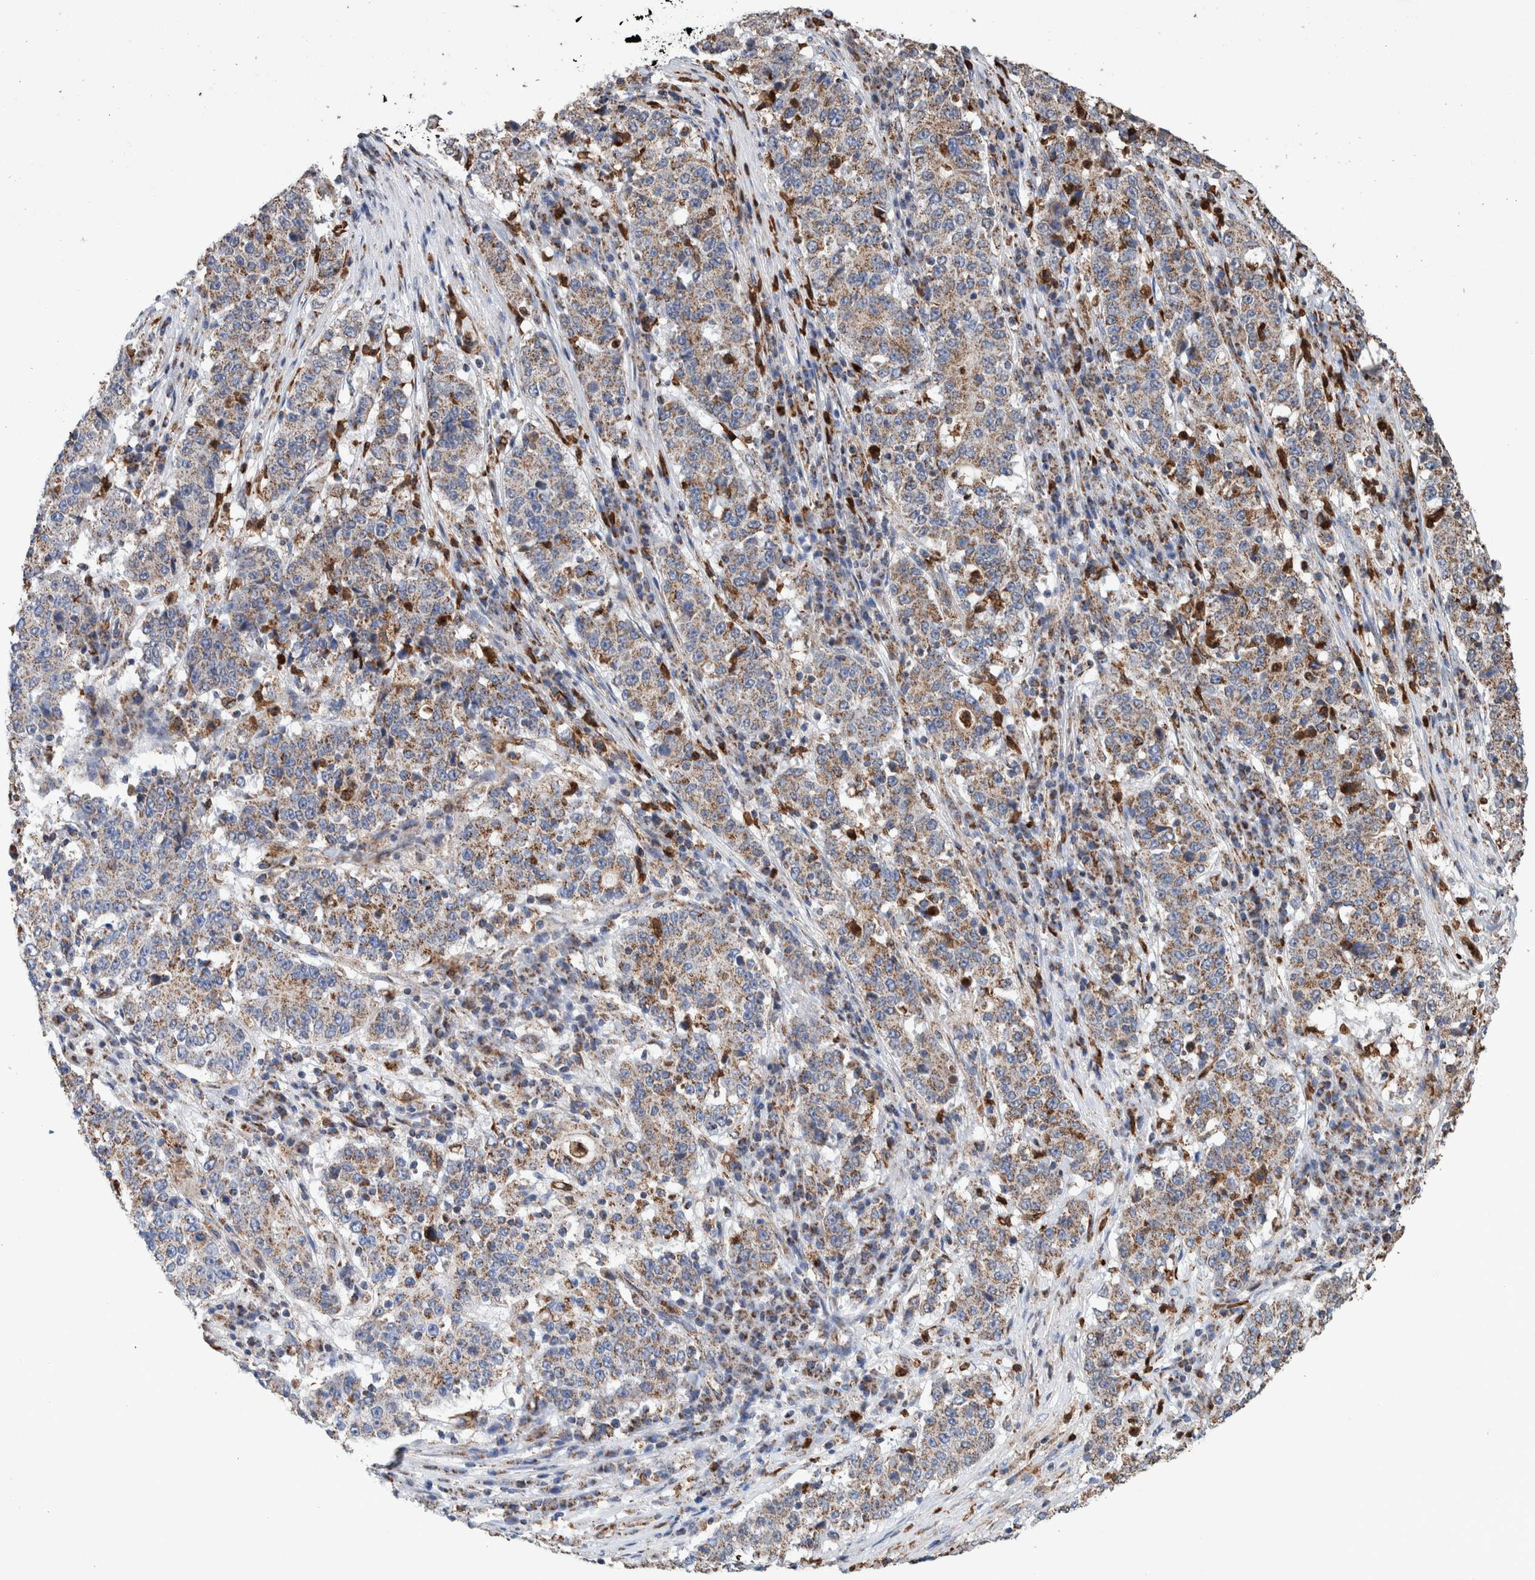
{"staining": {"intensity": "weak", "quantity": ">75%", "location": "cytoplasmic/membranous"}, "tissue": "stomach cancer", "cell_type": "Tumor cells", "image_type": "cancer", "snomed": [{"axis": "morphology", "description": "Adenocarcinoma, NOS"}, {"axis": "topography", "description": "Stomach"}], "caption": "Immunohistochemistry (IHC) of stomach adenocarcinoma shows low levels of weak cytoplasmic/membranous staining in about >75% of tumor cells.", "gene": "DECR1", "patient": {"sex": "male", "age": 59}}